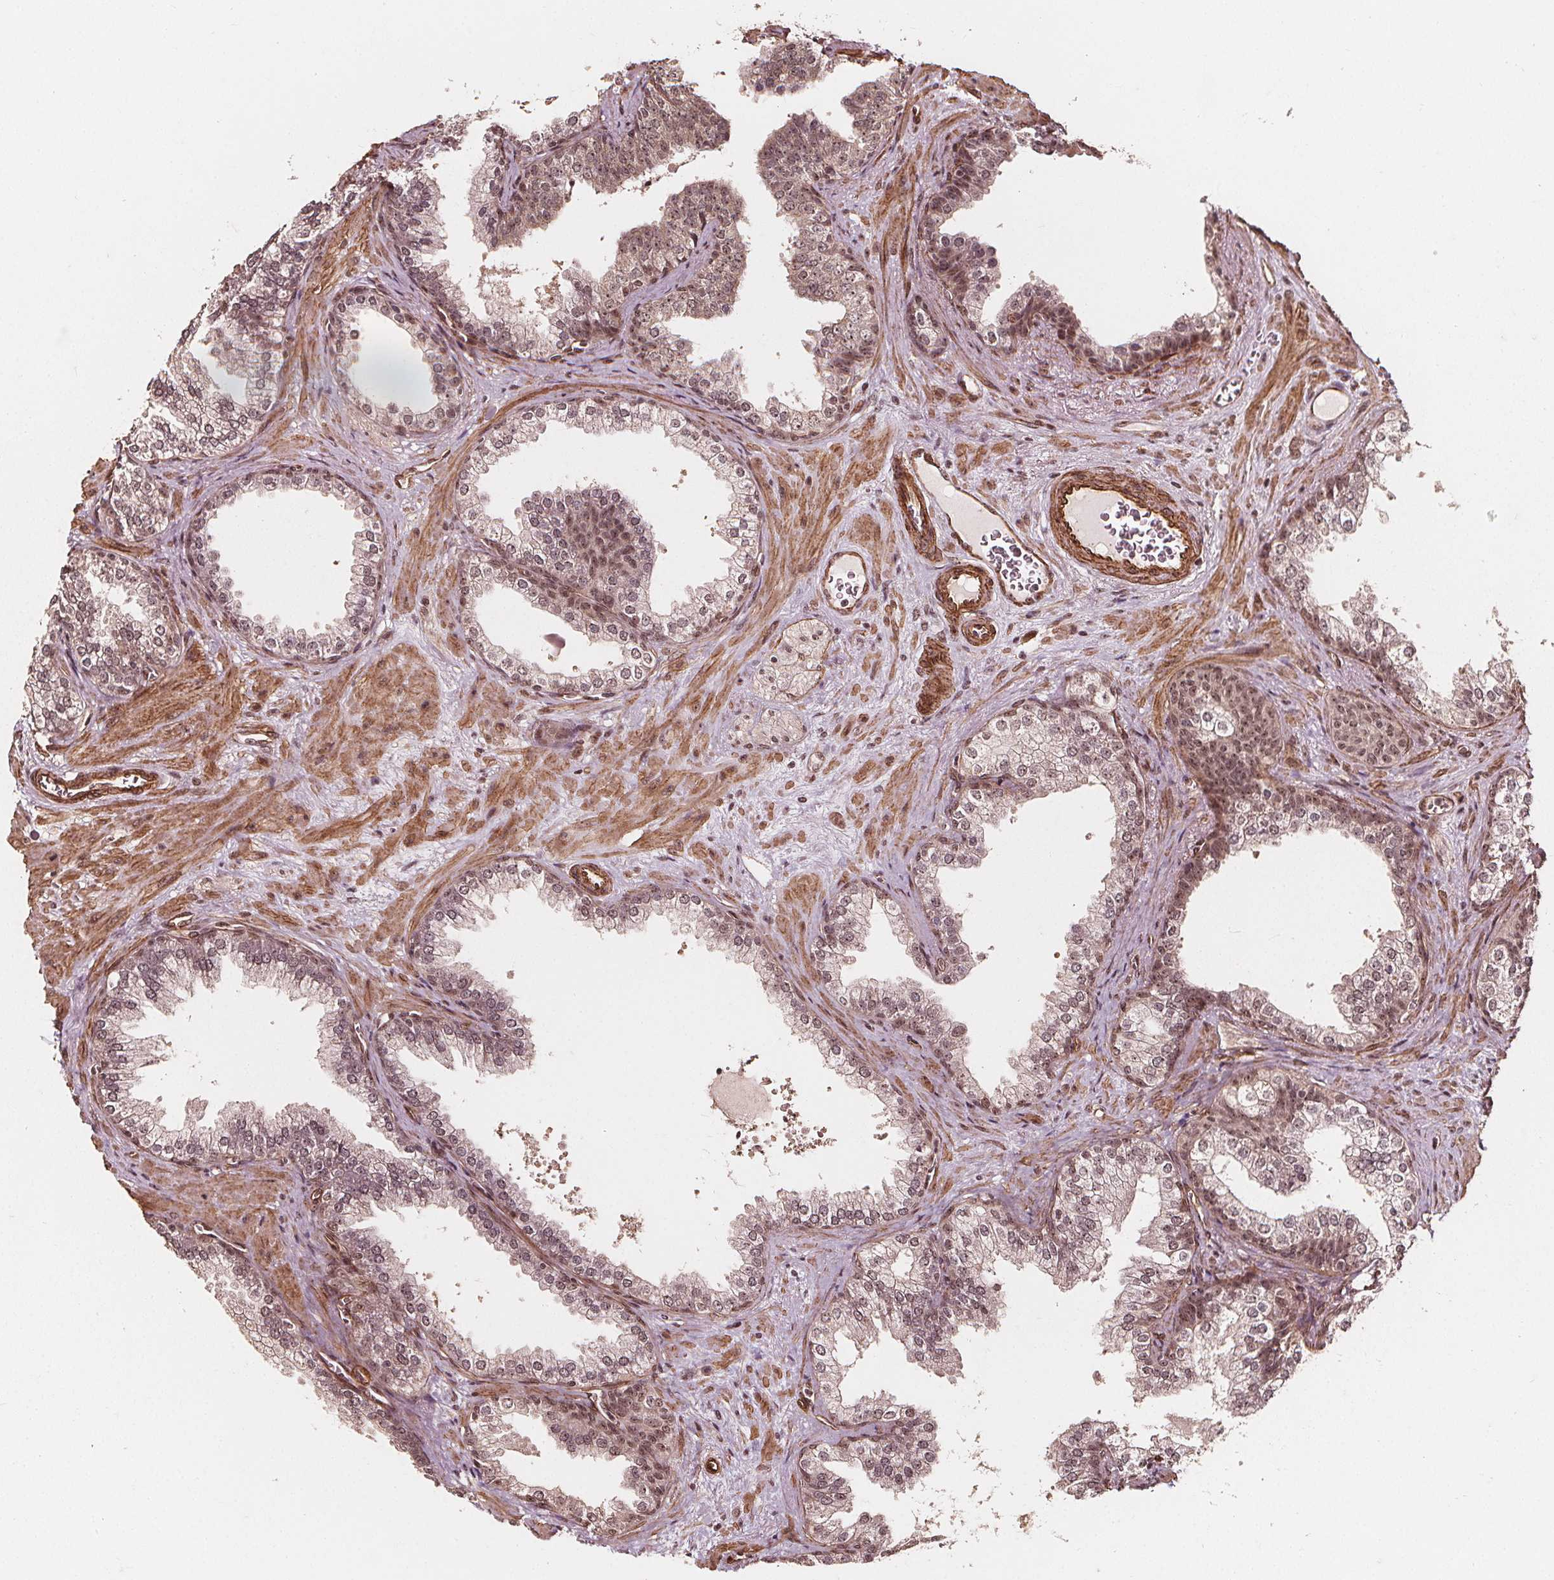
{"staining": {"intensity": "moderate", "quantity": ">75%", "location": "nuclear"}, "tissue": "prostate", "cell_type": "Glandular cells", "image_type": "normal", "snomed": [{"axis": "morphology", "description": "Normal tissue, NOS"}, {"axis": "topography", "description": "Prostate"}], "caption": "The micrograph reveals a brown stain indicating the presence of a protein in the nuclear of glandular cells in prostate. Immunohistochemistry stains the protein in brown and the nuclei are stained blue.", "gene": "EXOSC9", "patient": {"sex": "male", "age": 79}}